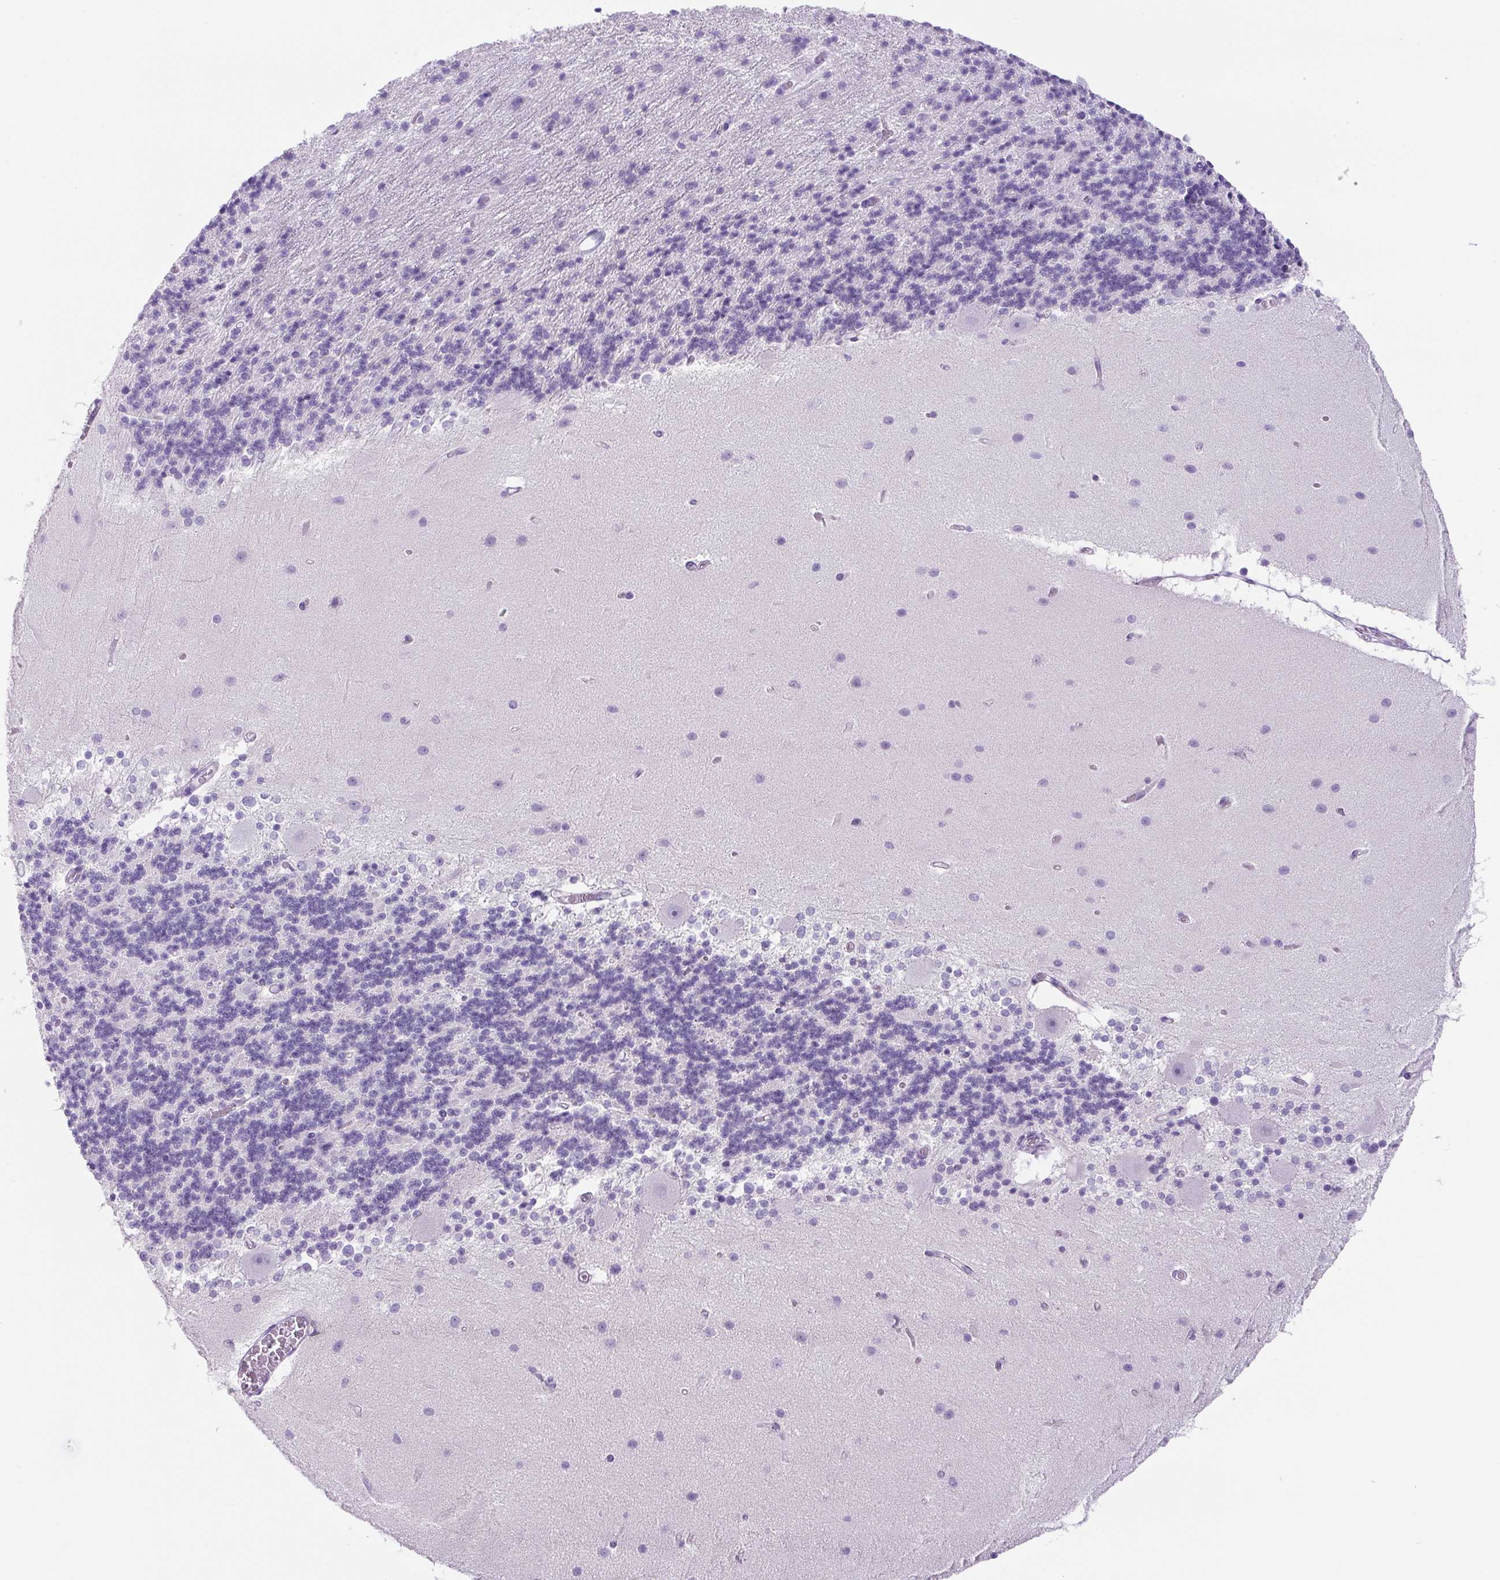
{"staining": {"intensity": "negative", "quantity": "none", "location": "none"}, "tissue": "cerebellum", "cell_type": "Cells in granular layer", "image_type": "normal", "snomed": [{"axis": "morphology", "description": "Normal tissue, NOS"}, {"axis": "topography", "description": "Cerebellum"}], "caption": "Human cerebellum stained for a protein using immunohistochemistry (IHC) shows no expression in cells in granular layer.", "gene": "UBL3", "patient": {"sex": "female", "age": 54}}